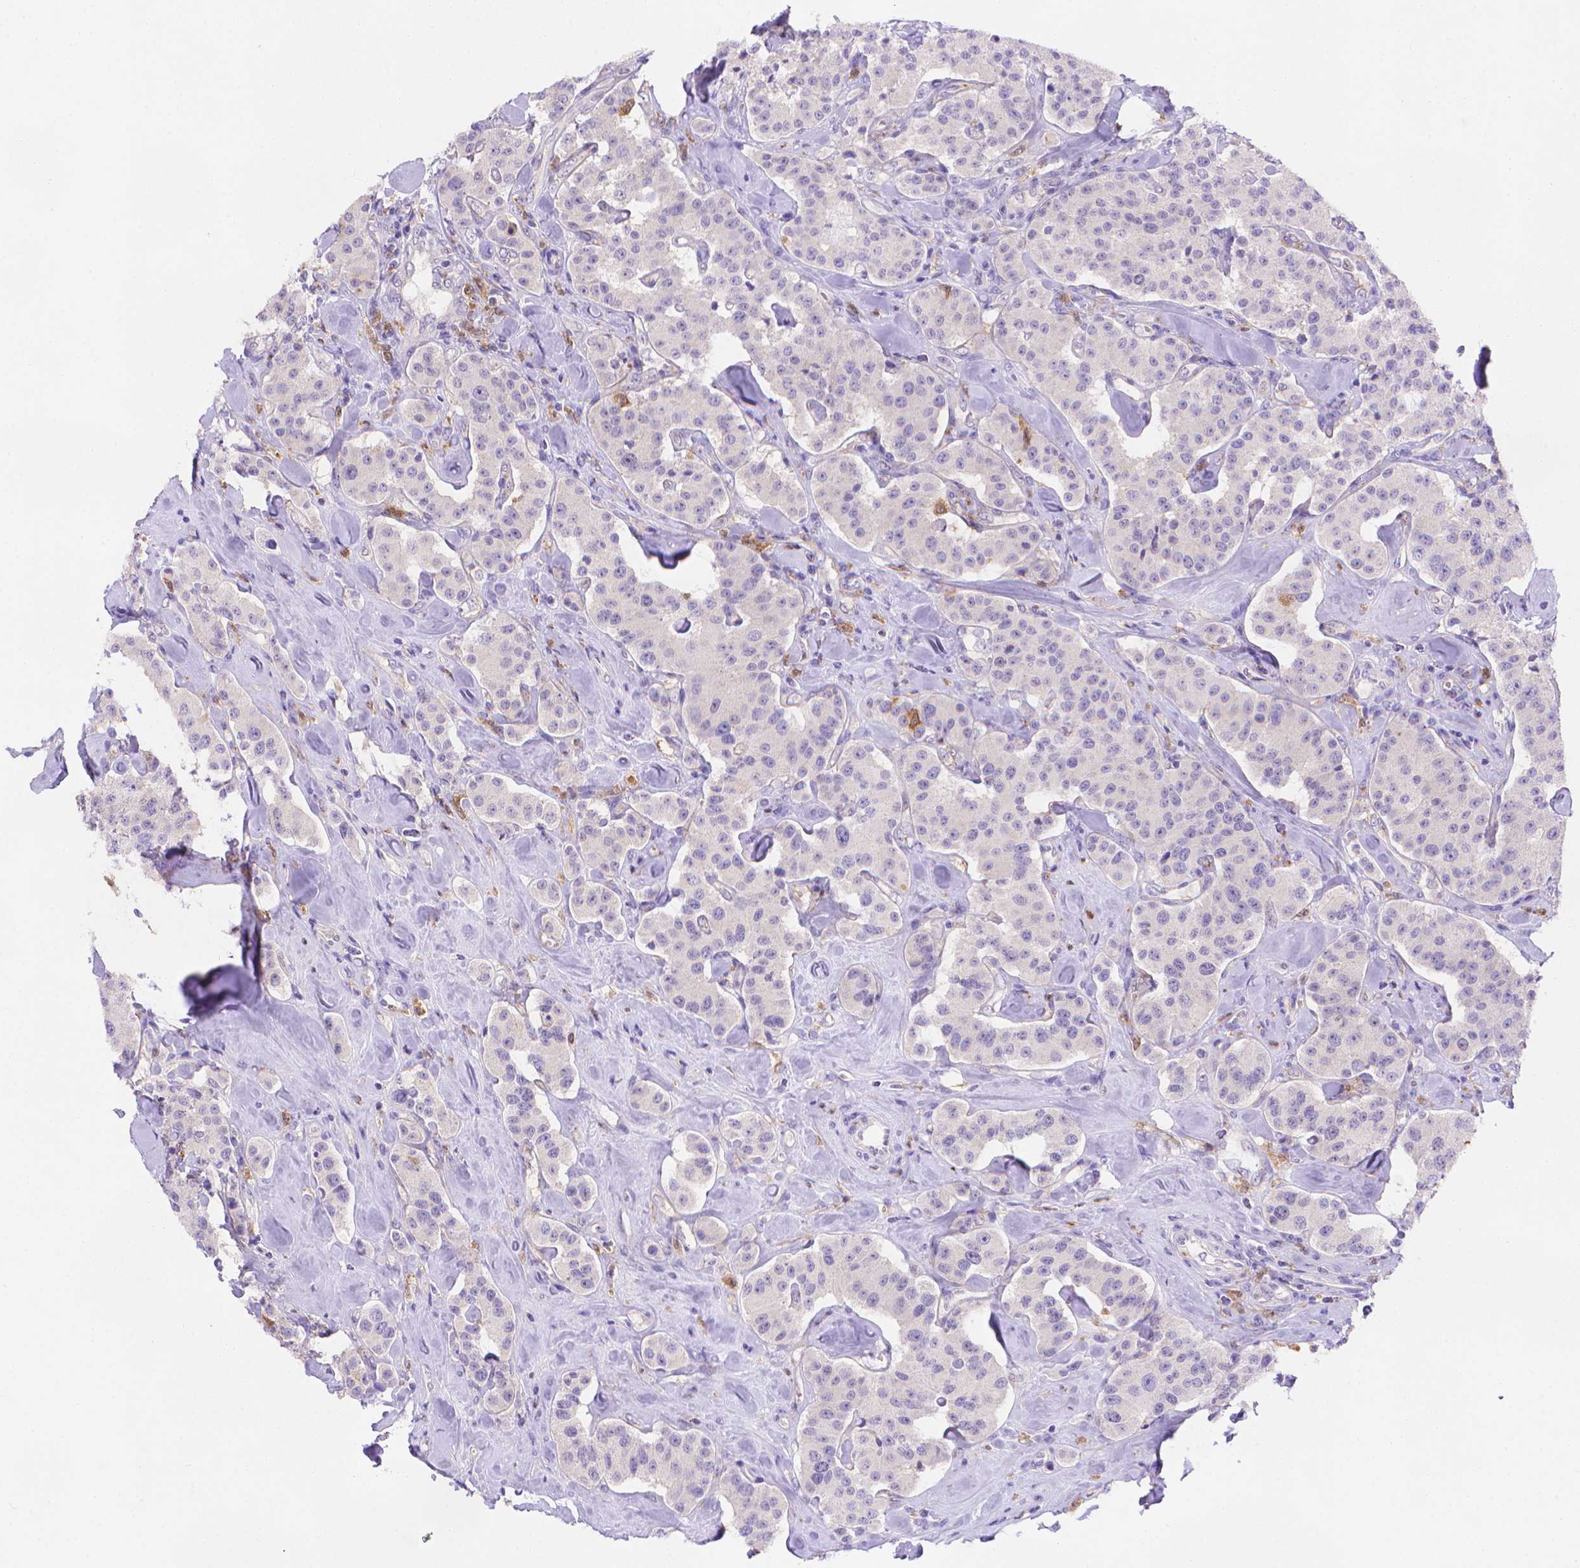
{"staining": {"intensity": "negative", "quantity": "none", "location": "none"}, "tissue": "carcinoid", "cell_type": "Tumor cells", "image_type": "cancer", "snomed": [{"axis": "morphology", "description": "Carcinoid, malignant, NOS"}, {"axis": "topography", "description": "Pancreas"}], "caption": "Carcinoid was stained to show a protein in brown. There is no significant staining in tumor cells.", "gene": "FGD2", "patient": {"sex": "male", "age": 41}}